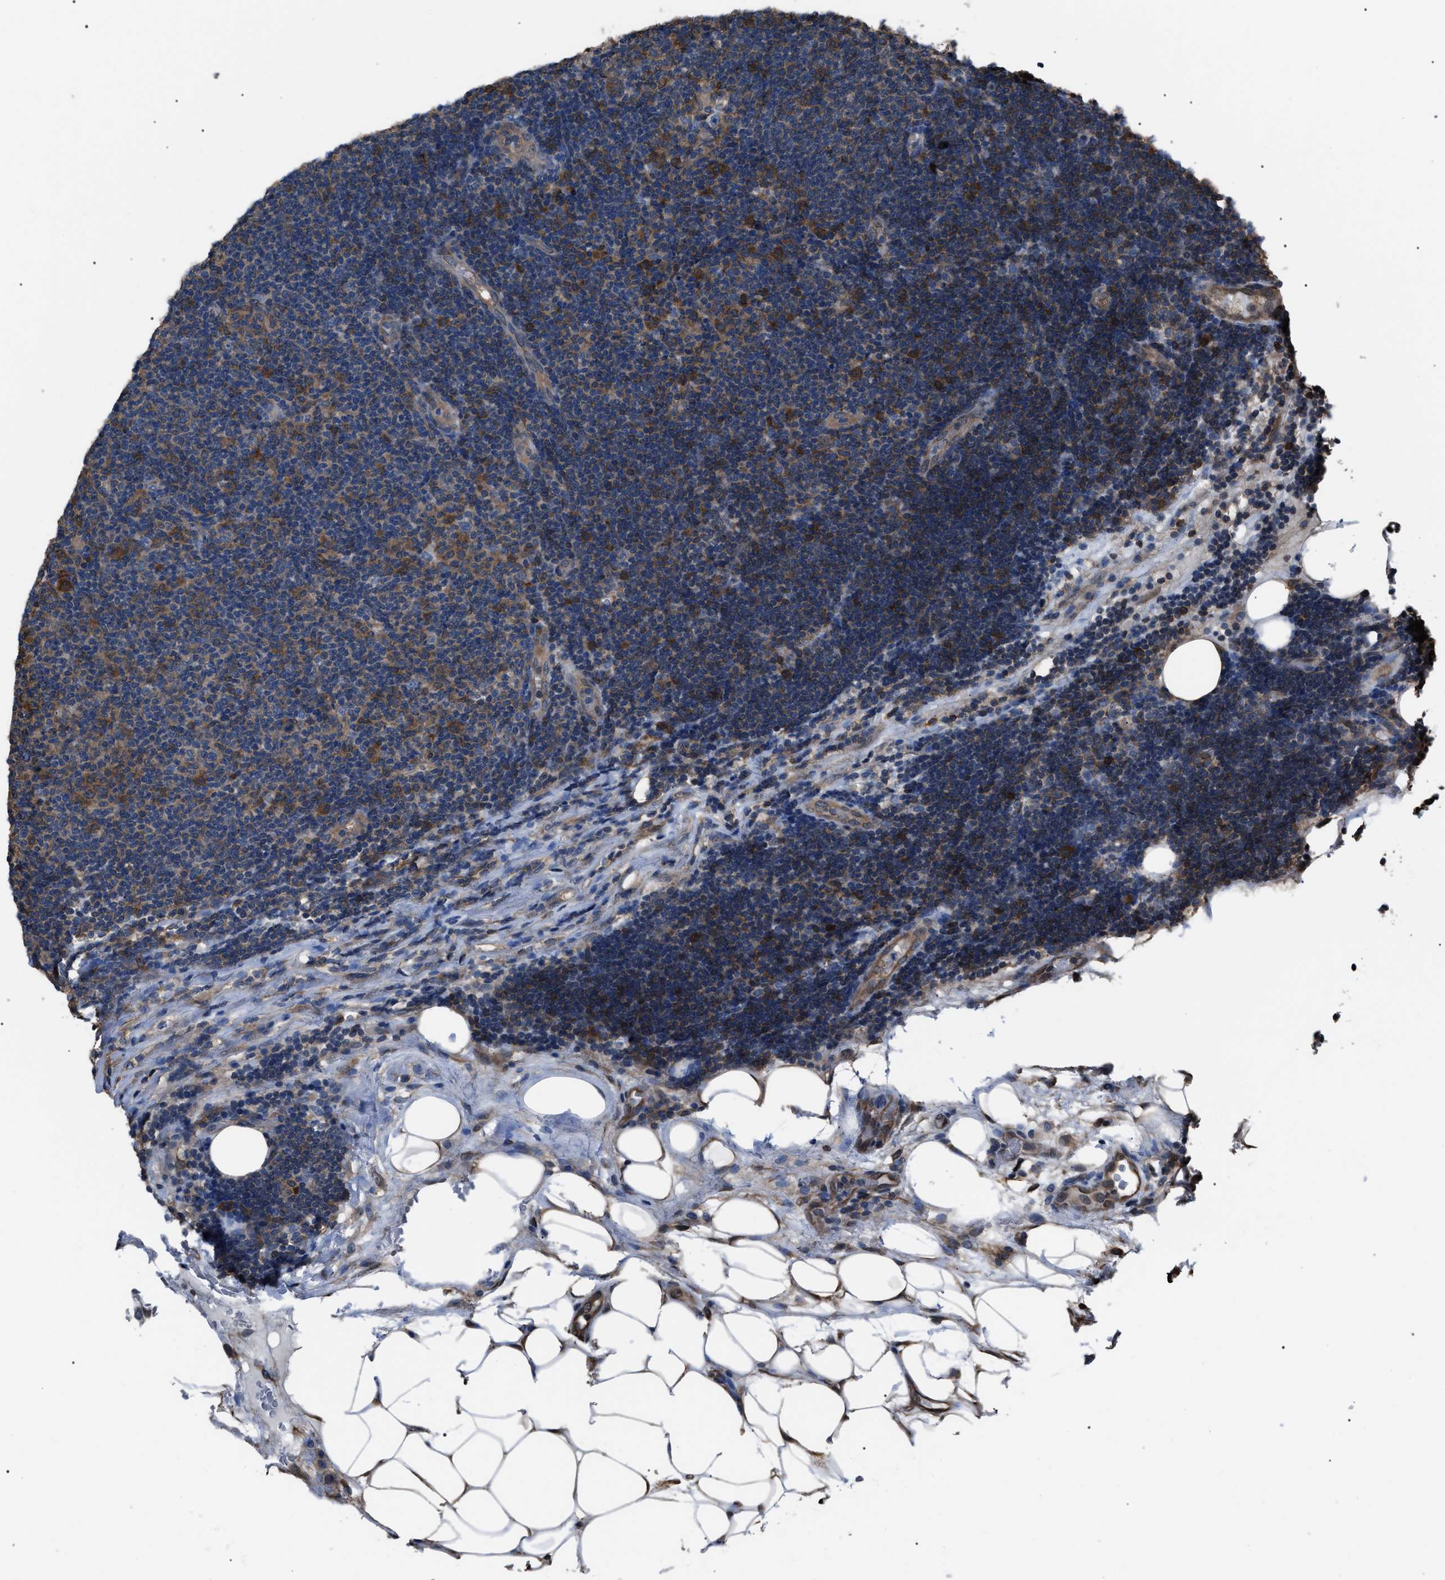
{"staining": {"intensity": "moderate", "quantity": "25%-75%", "location": "cytoplasmic/membranous"}, "tissue": "lymphoma", "cell_type": "Tumor cells", "image_type": "cancer", "snomed": [{"axis": "morphology", "description": "Malignant lymphoma, non-Hodgkin's type, Low grade"}, {"axis": "topography", "description": "Lymph node"}], "caption": "This micrograph demonstrates IHC staining of human malignant lymphoma, non-Hodgkin's type (low-grade), with medium moderate cytoplasmic/membranous staining in approximately 25%-75% of tumor cells.", "gene": "PDCD5", "patient": {"sex": "male", "age": 83}}